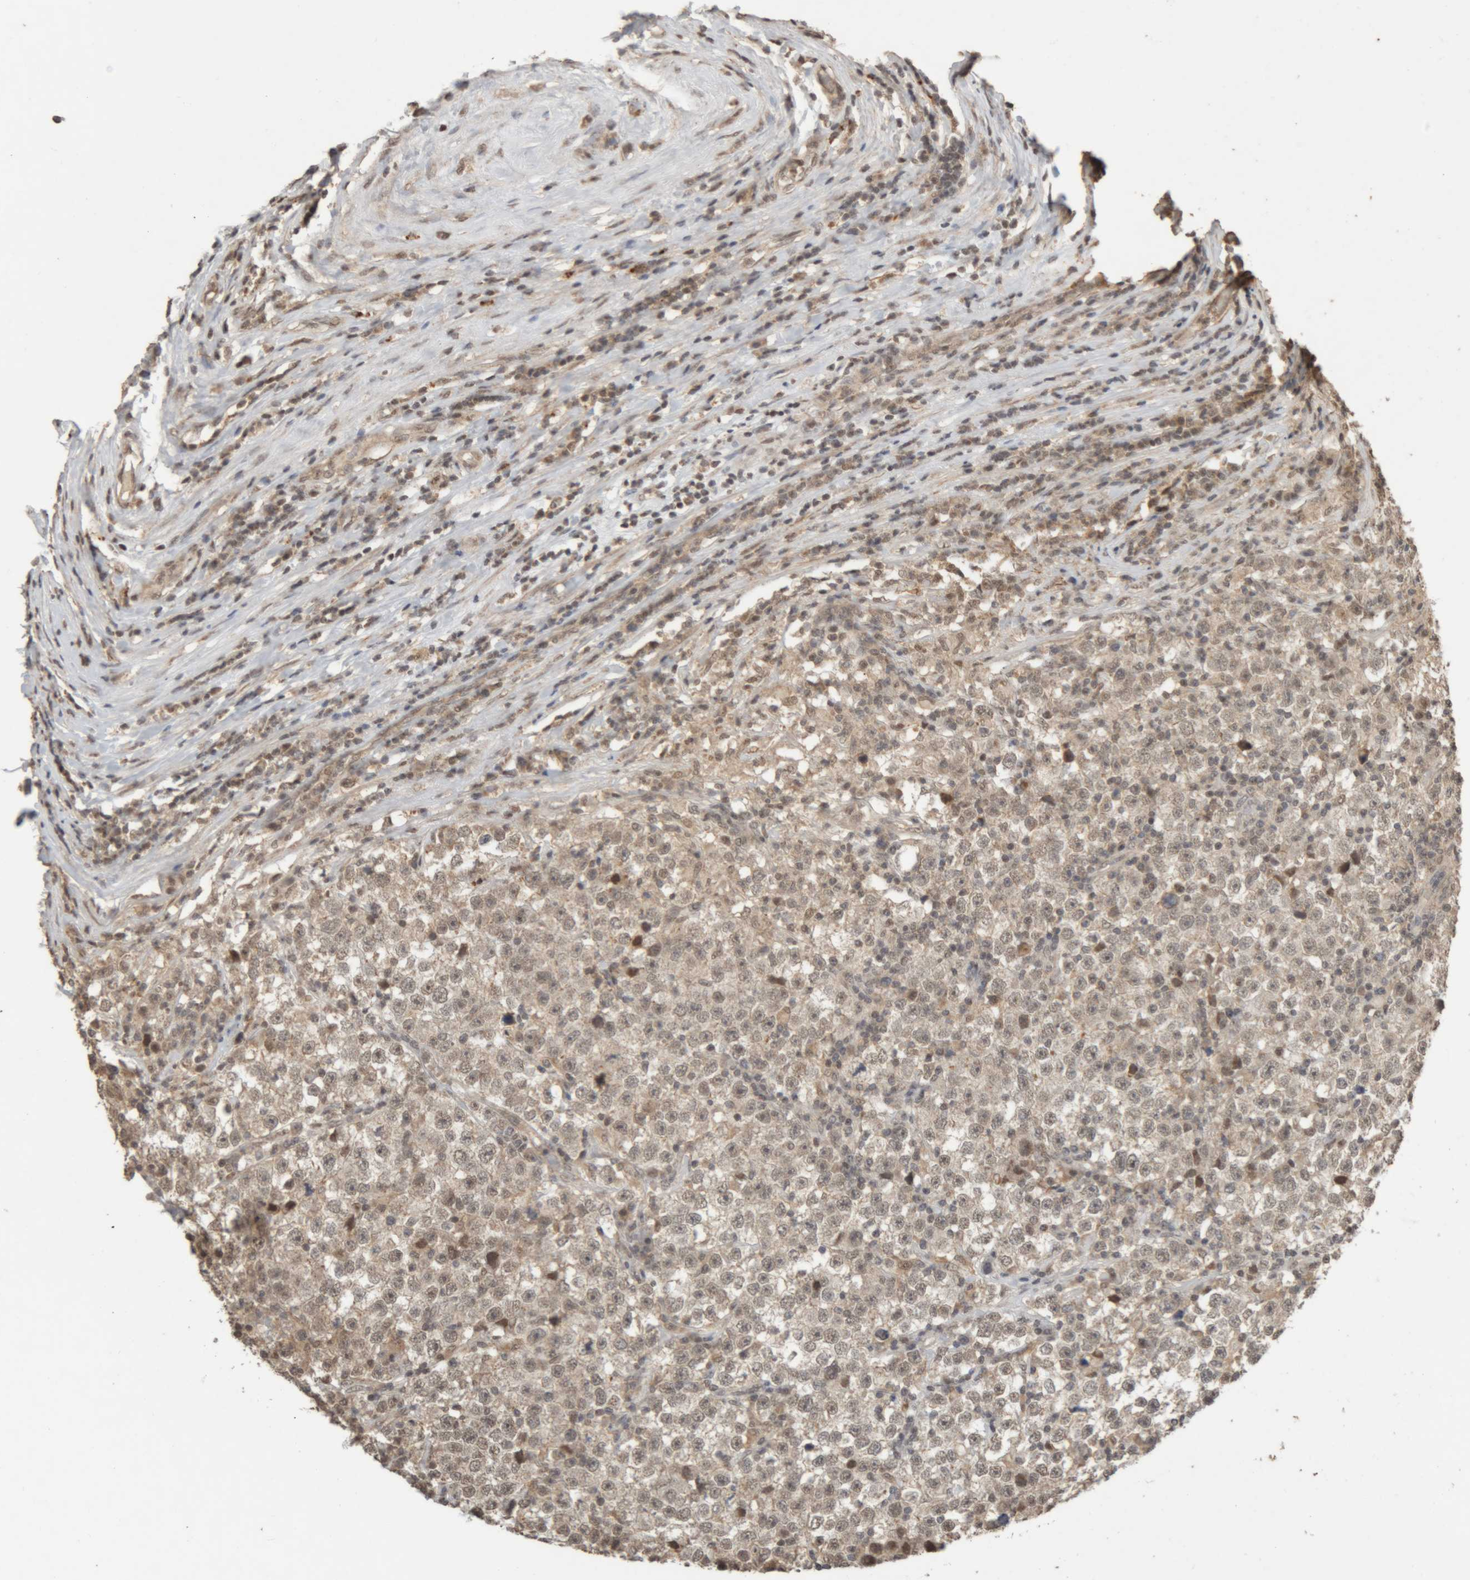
{"staining": {"intensity": "weak", "quantity": ">75%", "location": "cytoplasmic/membranous,nuclear"}, "tissue": "testis cancer", "cell_type": "Tumor cells", "image_type": "cancer", "snomed": [{"axis": "morphology", "description": "Seminoma, NOS"}, {"axis": "topography", "description": "Testis"}], "caption": "Testis seminoma tissue reveals weak cytoplasmic/membranous and nuclear positivity in approximately >75% of tumor cells, visualized by immunohistochemistry.", "gene": "KEAP1", "patient": {"sex": "male", "age": 43}}